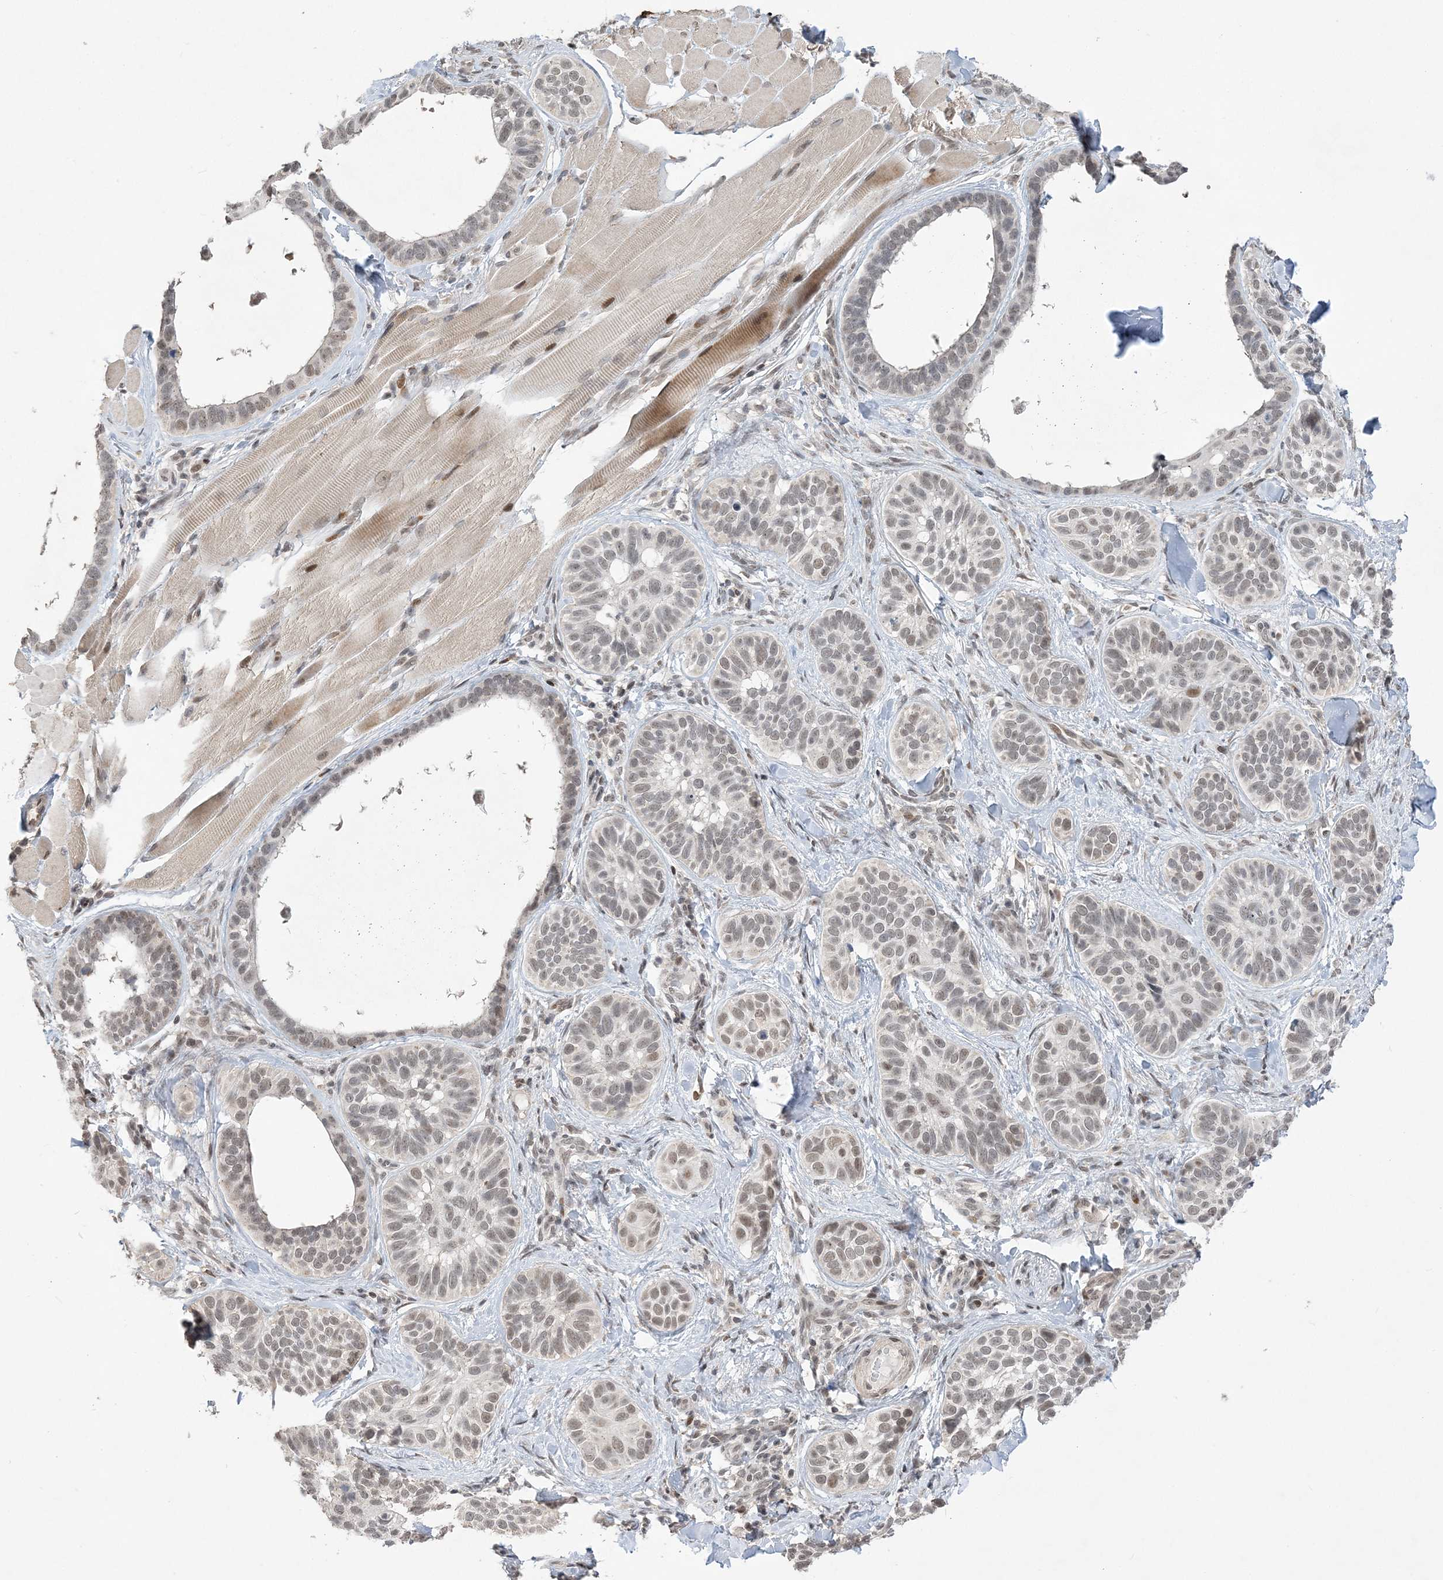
{"staining": {"intensity": "weak", "quantity": "<25%", "location": "nuclear"}, "tissue": "skin cancer", "cell_type": "Tumor cells", "image_type": "cancer", "snomed": [{"axis": "morphology", "description": "Basal cell carcinoma"}, {"axis": "topography", "description": "Skin"}], "caption": "This micrograph is of skin basal cell carcinoma stained with IHC to label a protein in brown with the nuclei are counter-stained blue. There is no positivity in tumor cells.", "gene": "WAC", "patient": {"sex": "male", "age": 62}}